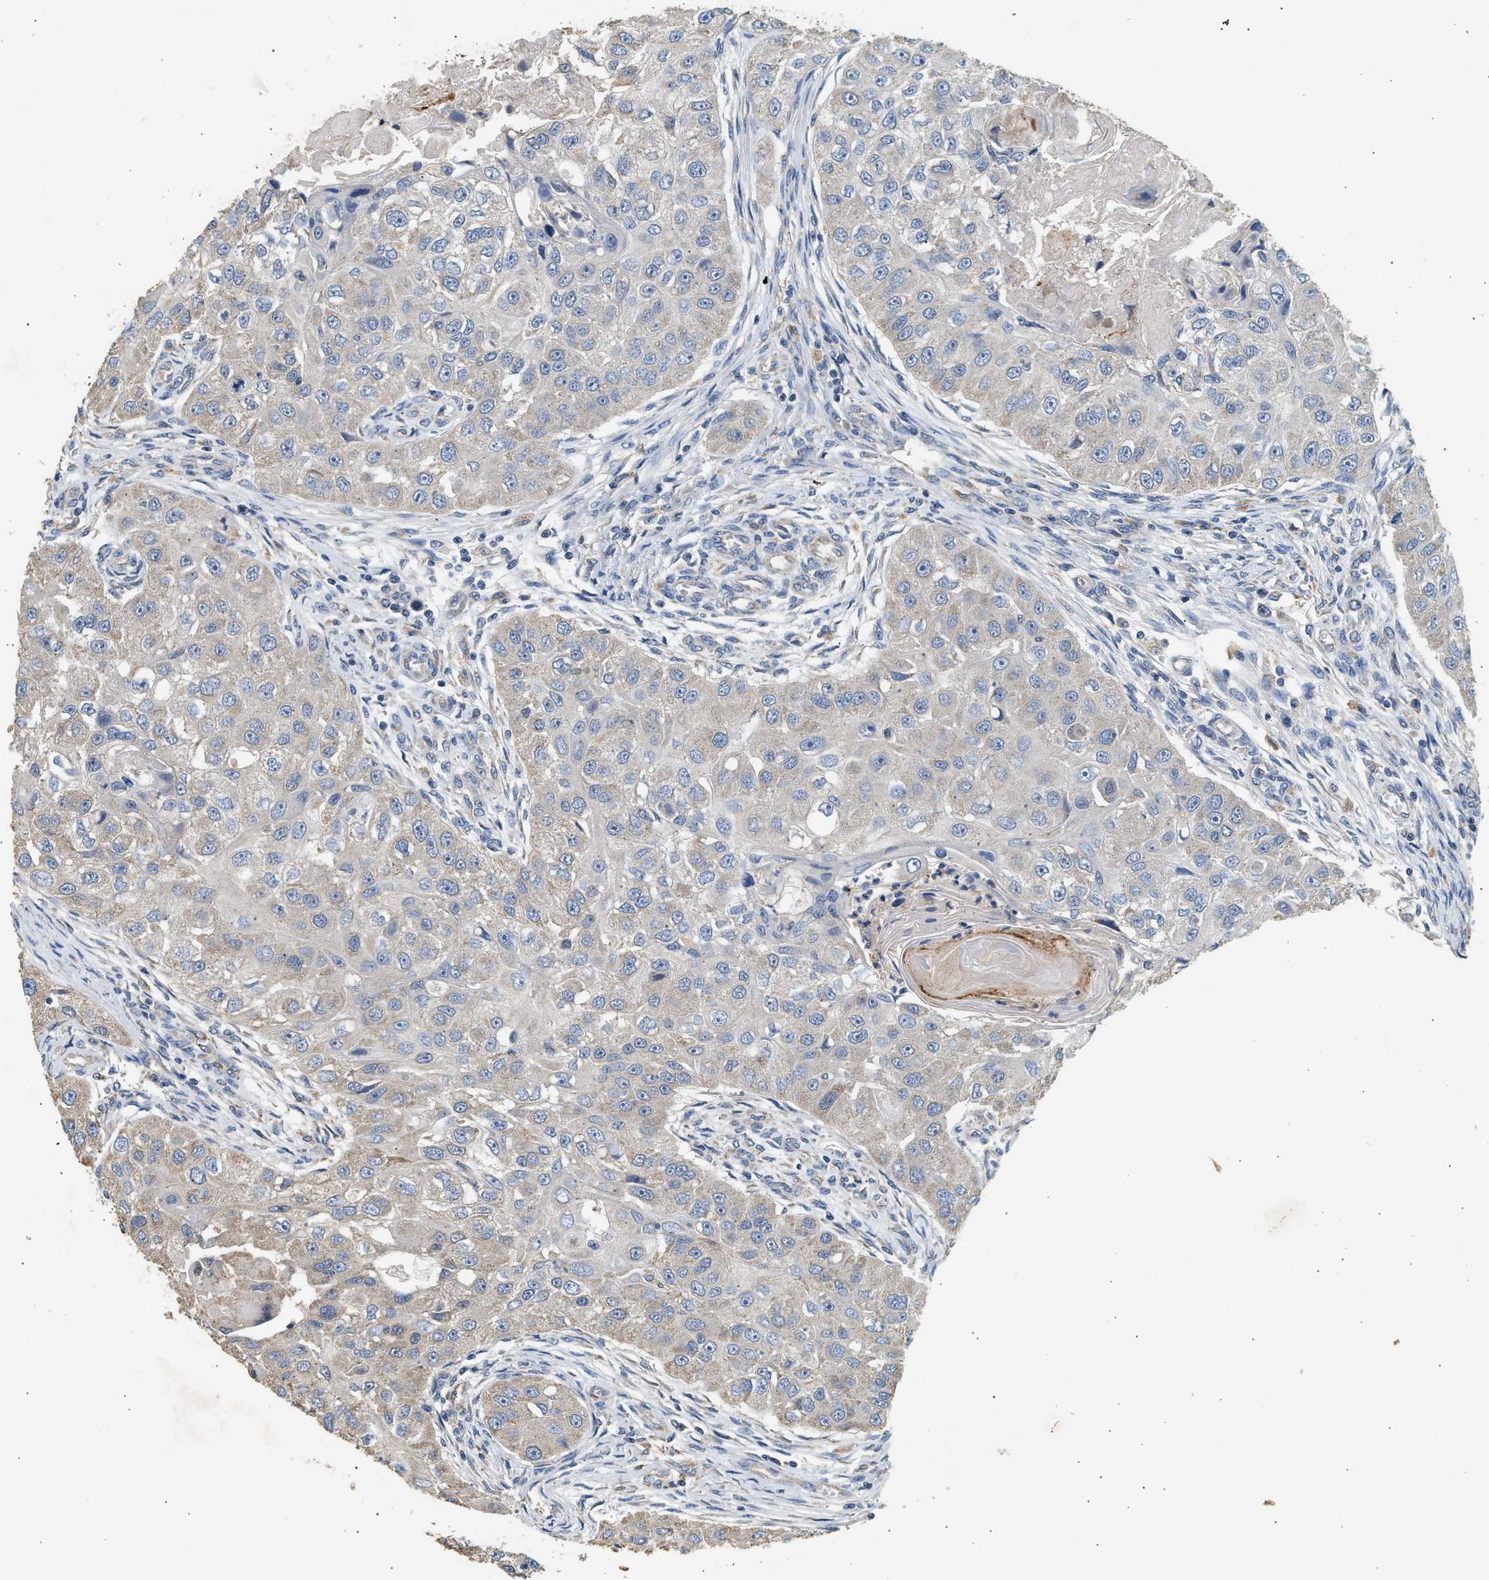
{"staining": {"intensity": "weak", "quantity": "<25%", "location": "cytoplasmic/membranous"}, "tissue": "head and neck cancer", "cell_type": "Tumor cells", "image_type": "cancer", "snomed": [{"axis": "morphology", "description": "Normal tissue, NOS"}, {"axis": "morphology", "description": "Squamous cell carcinoma, NOS"}, {"axis": "topography", "description": "Skeletal muscle"}, {"axis": "topography", "description": "Head-Neck"}], "caption": "A micrograph of squamous cell carcinoma (head and neck) stained for a protein displays no brown staining in tumor cells.", "gene": "WDR31", "patient": {"sex": "male", "age": 51}}